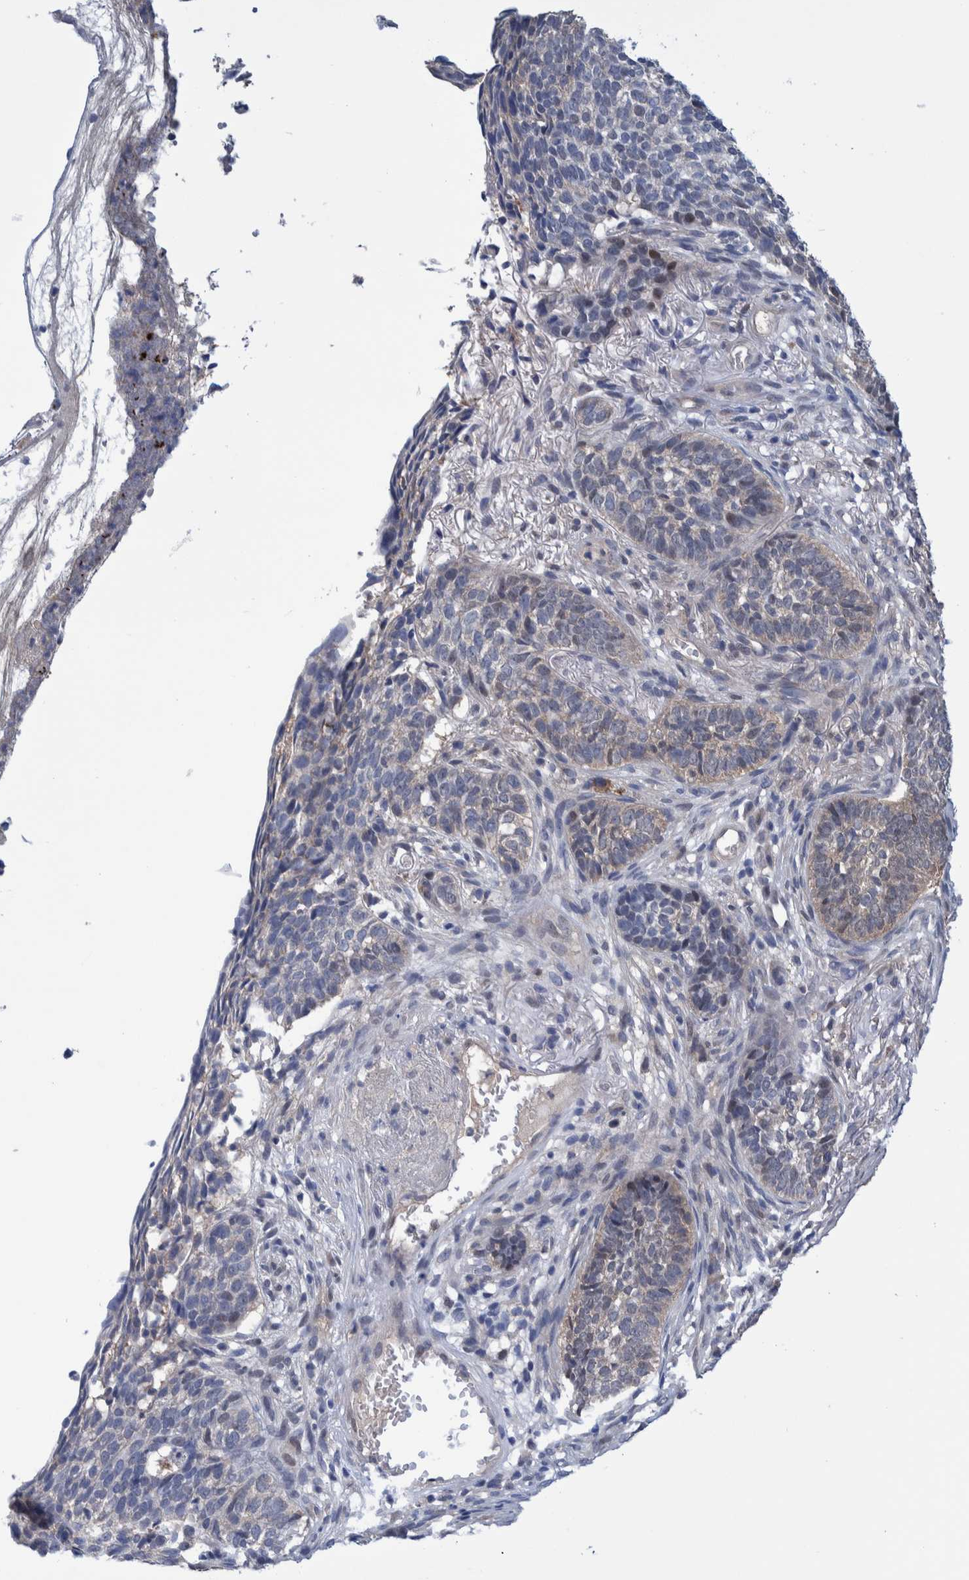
{"staining": {"intensity": "weak", "quantity": "<25%", "location": "cytoplasmic/membranous,nuclear"}, "tissue": "skin cancer", "cell_type": "Tumor cells", "image_type": "cancer", "snomed": [{"axis": "morphology", "description": "Basal cell carcinoma"}, {"axis": "topography", "description": "Skin"}], "caption": "Skin basal cell carcinoma was stained to show a protein in brown. There is no significant staining in tumor cells.", "gene": "PFAS", "patient": {"sex": "male", "age": 85}}